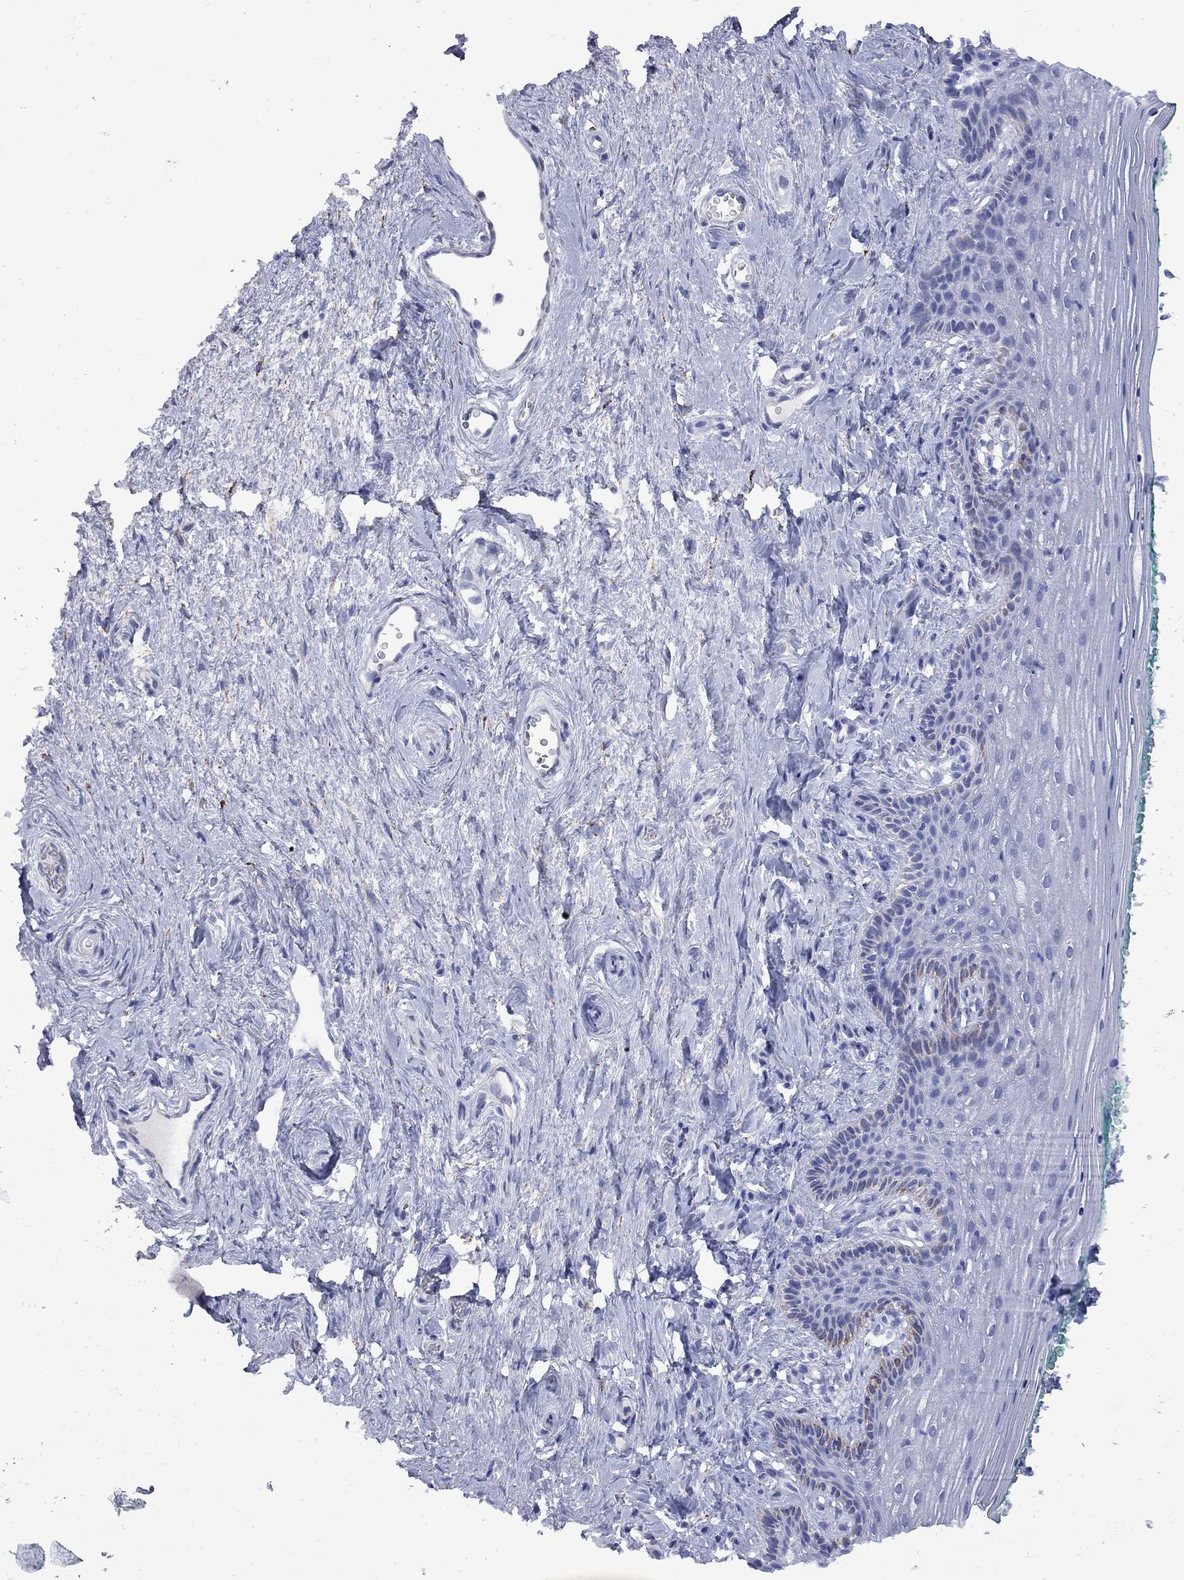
{"staining": {"intensity": "negative", "quantity": "none", "location": "none"}, "tissue": "vagina", "cell_type": "Squamous epithelial cells", "image_type": "normal", "snomed": [{"axis": "morphology", "description": "Normal tissue, NOS"}, {"axis": "topography", "description": "Vagina"}], "caption": "Vagina was stained to show a protein in brown. There is no significant staining in squamous epithelial cells. (Brightfield microscopy of DAB (3,3'-diaminobenzidine) immunohistochemistry at high magnification).", "gene": "SESTD1", "patient": {"sex": "female", "age": 45}}